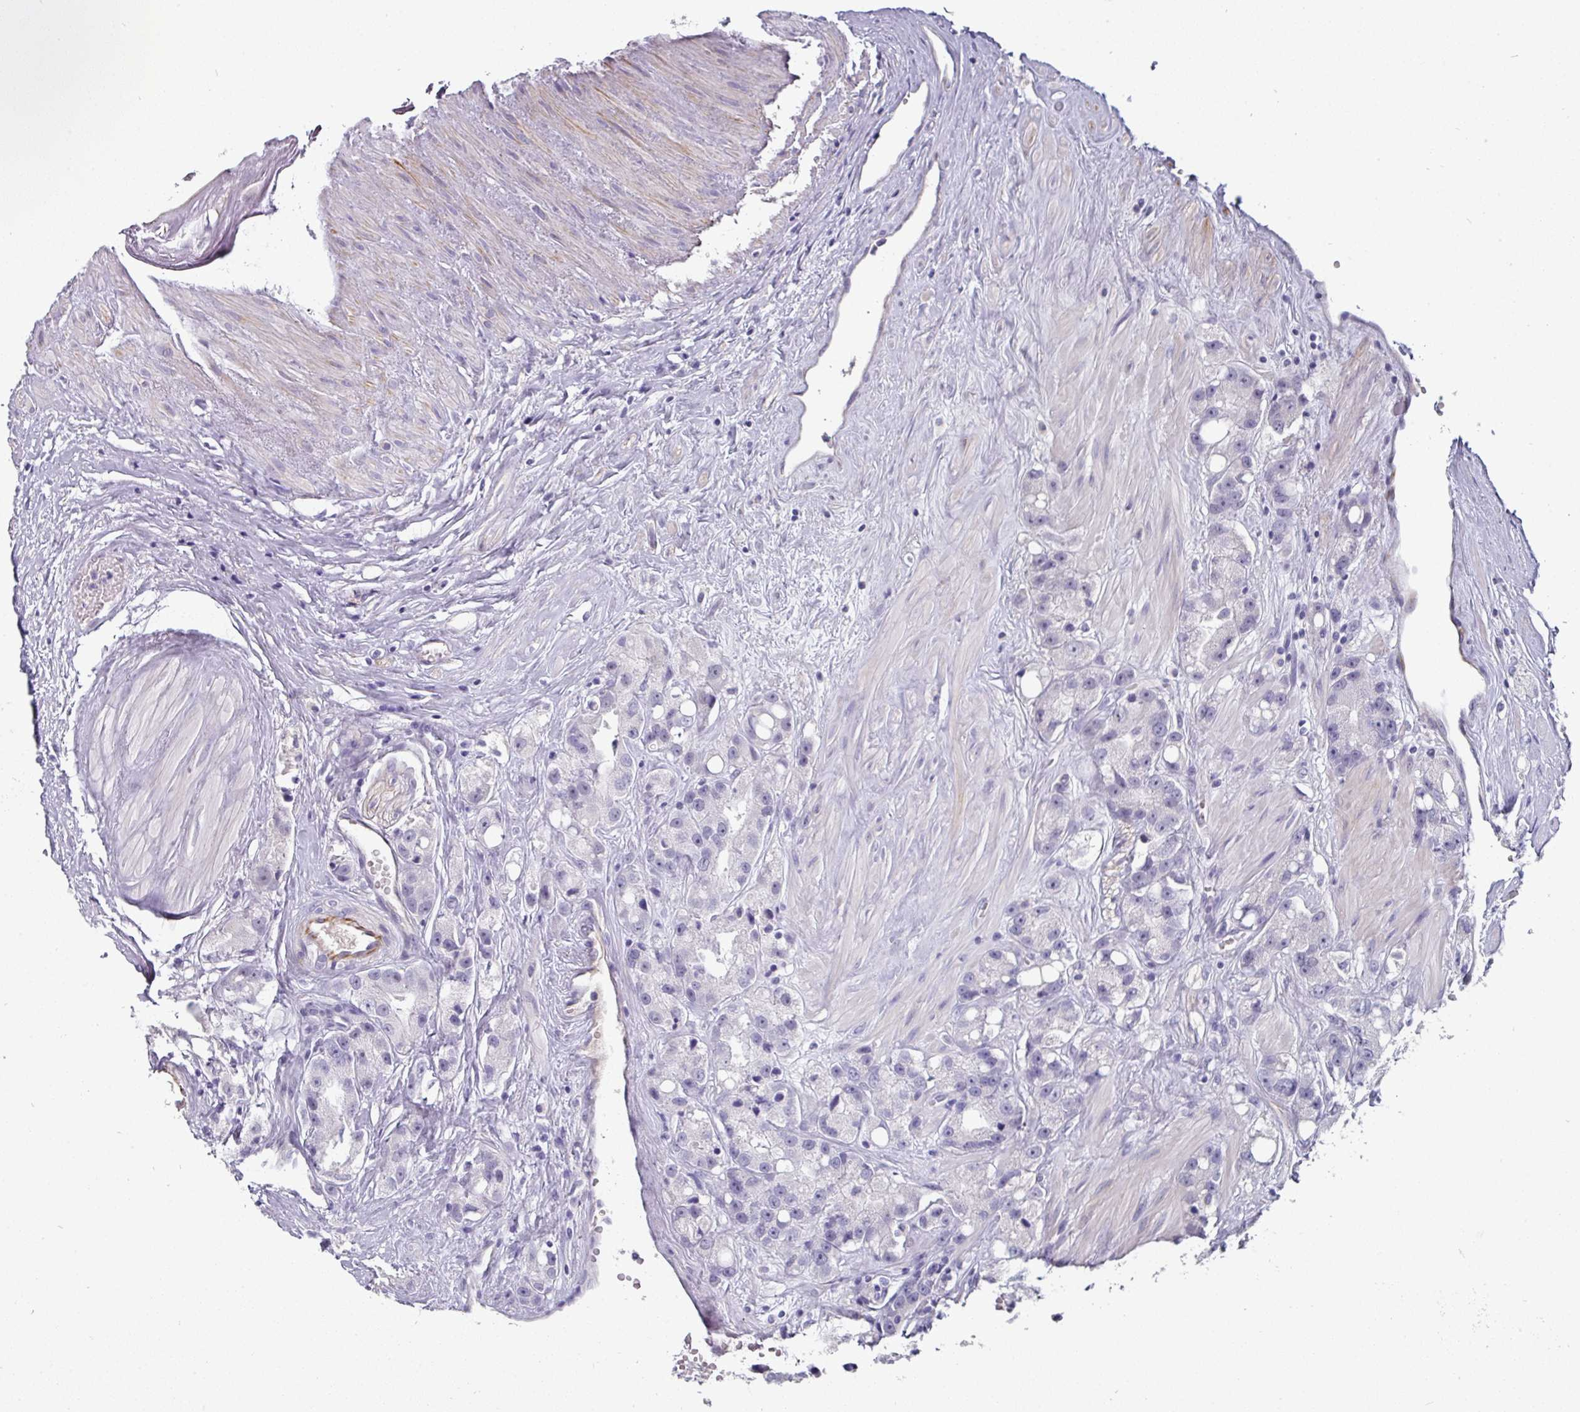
{"staining": {"intensity": "negative", "quantity": "none", "location": "none"}, "tissue": "prostate cancer", "cell_type": "Tumor cells", "image_type": "cancer", "snomed": [{"axis": "morphology", "description": "Adenocarcinoma, High grade"}, {"axis": "topography", "description": "Prostate"}], "caption": "An image of human prostate cancer (adenocarcinoma (high-grade)) is negative for staining in tumor cells. (IHC, brightfield microscopy, high magnification).", "gene": "EYA3", "patient": {"sex": "male", "age": 74}}